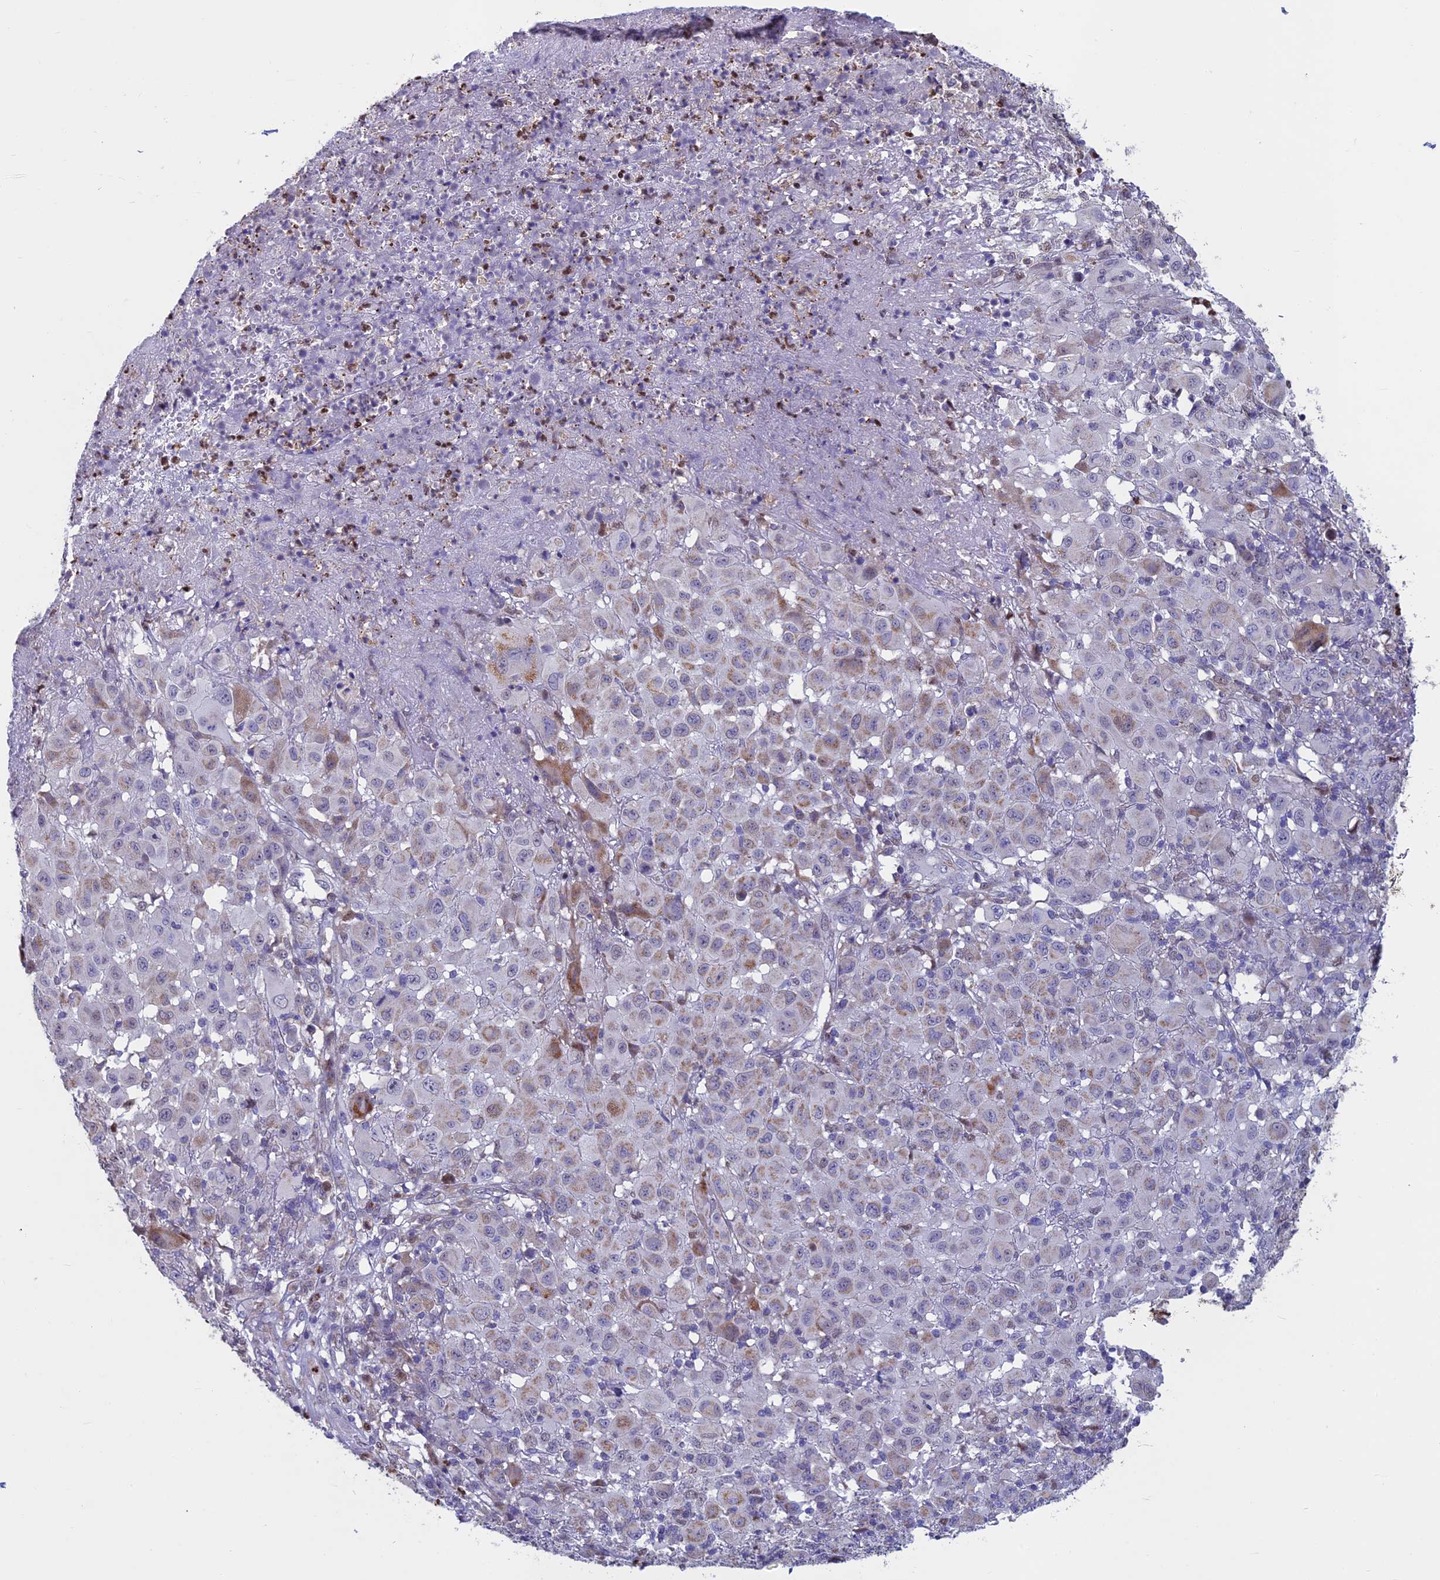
{"staining": {"intensity": "weak", "quantity": "<25%", "location": "cytoplasmic/membranous"}, "tissue": "melanoma", "cell_type": "Tumor cells", "image_type": "cancer", "snomed": [{"axis": "morphology", "description": "Malignant melanoma, NOS"}, {"axis": "topography", "description": "Skin"}], "caption": "Tumor cells show no significant protein staining in malignant melanoma.", "gene": "ACSS1", "patient": {"sex": "male", "age": 73}}